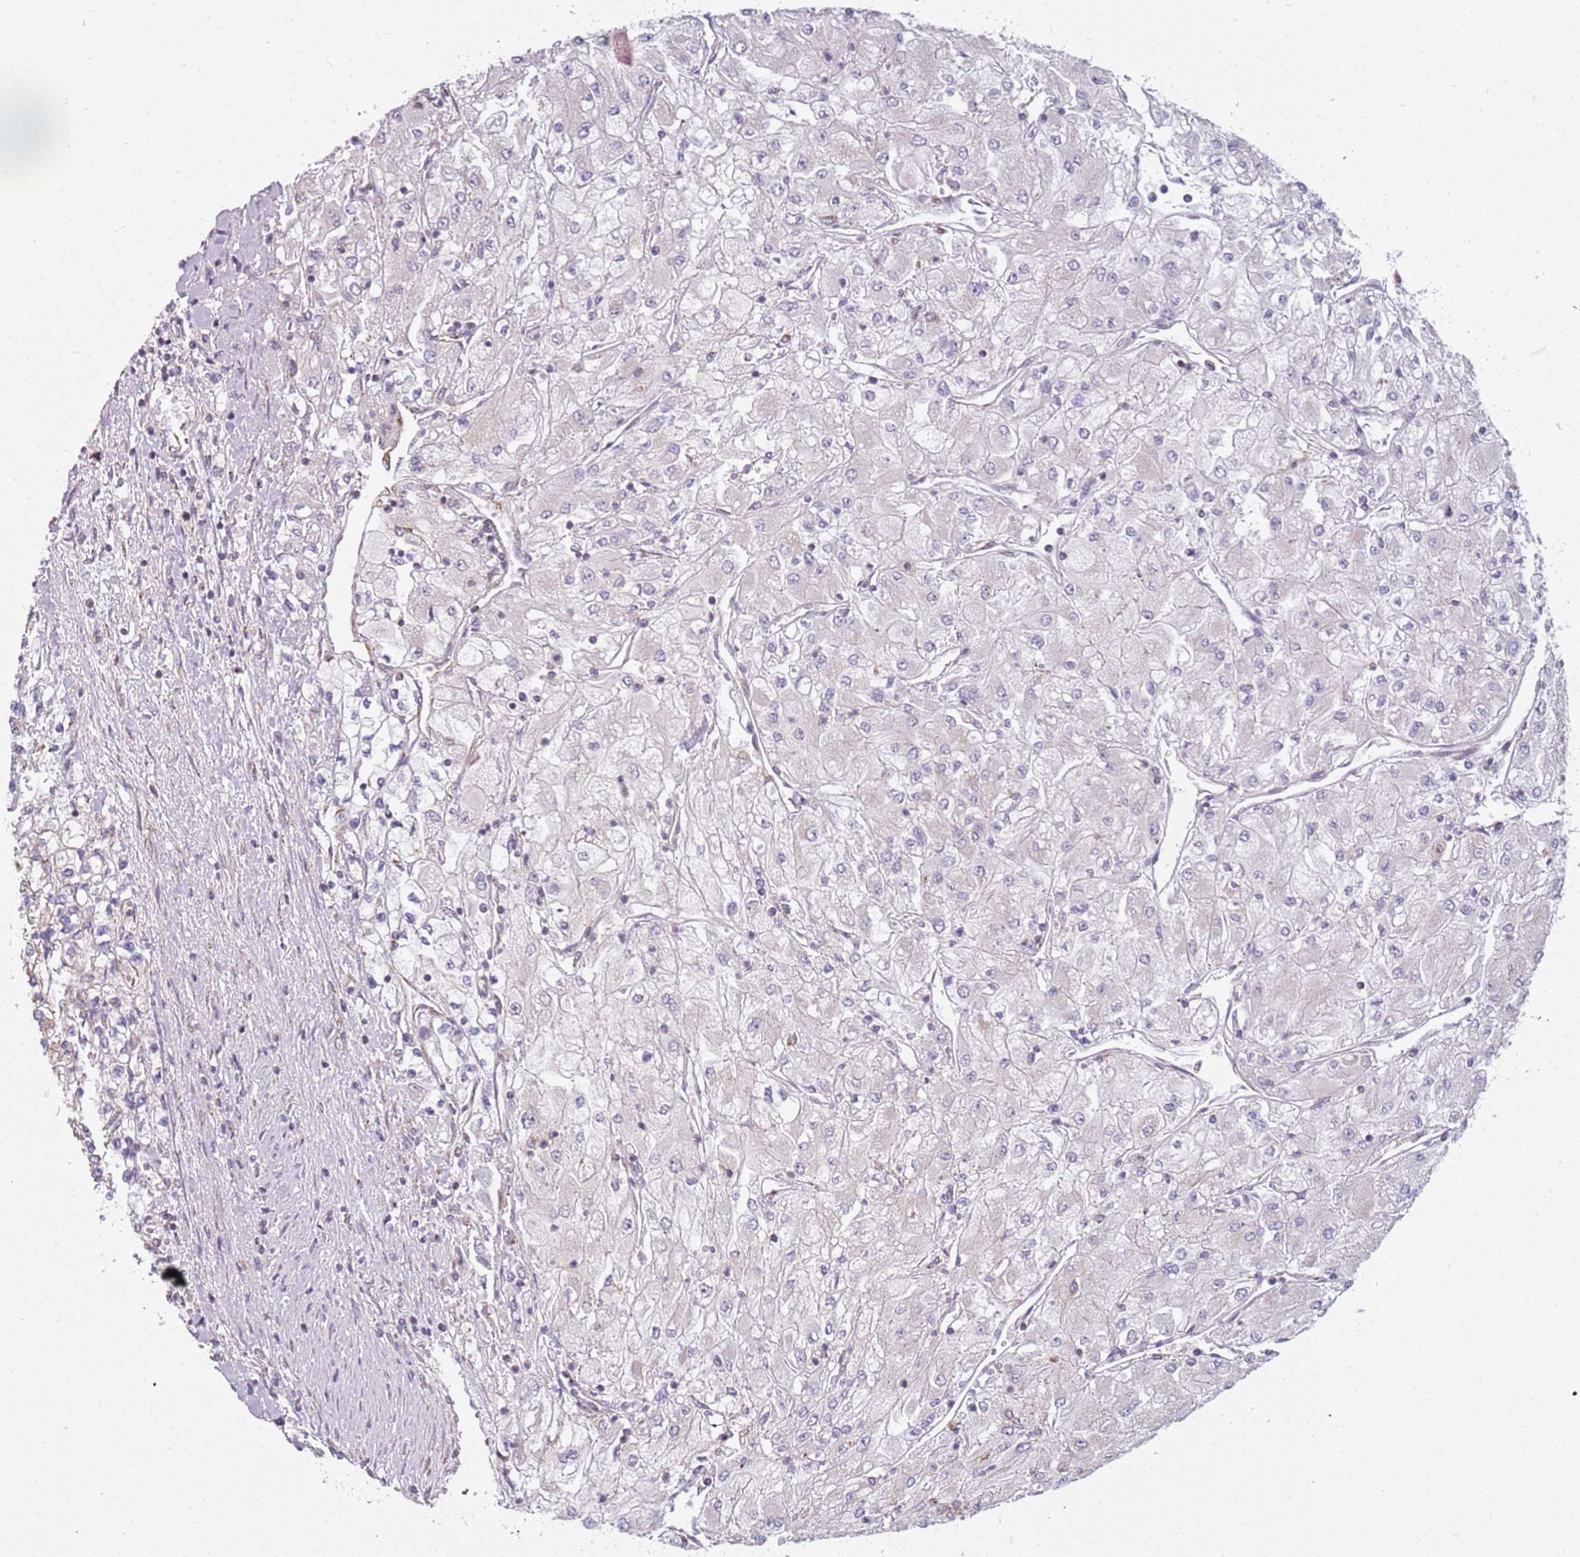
{"staining": {"intensity": "negative", "quantity": "none", "location": "none"}, "tissue": "renal cancer", "cell_type": "Tumor cells", "image_type": "cancer", "snomed": [{"axis": "morphology", "description": "Adenocarcinoma, NOS"}, {"axis": "topography", "description": "Kidney"}], "caption": "Protein analysis of renal cancer displays no significant positivity in tumor cells.", "gene": "TMEM200C", "patient": {"sex": "male", "age": 80}}